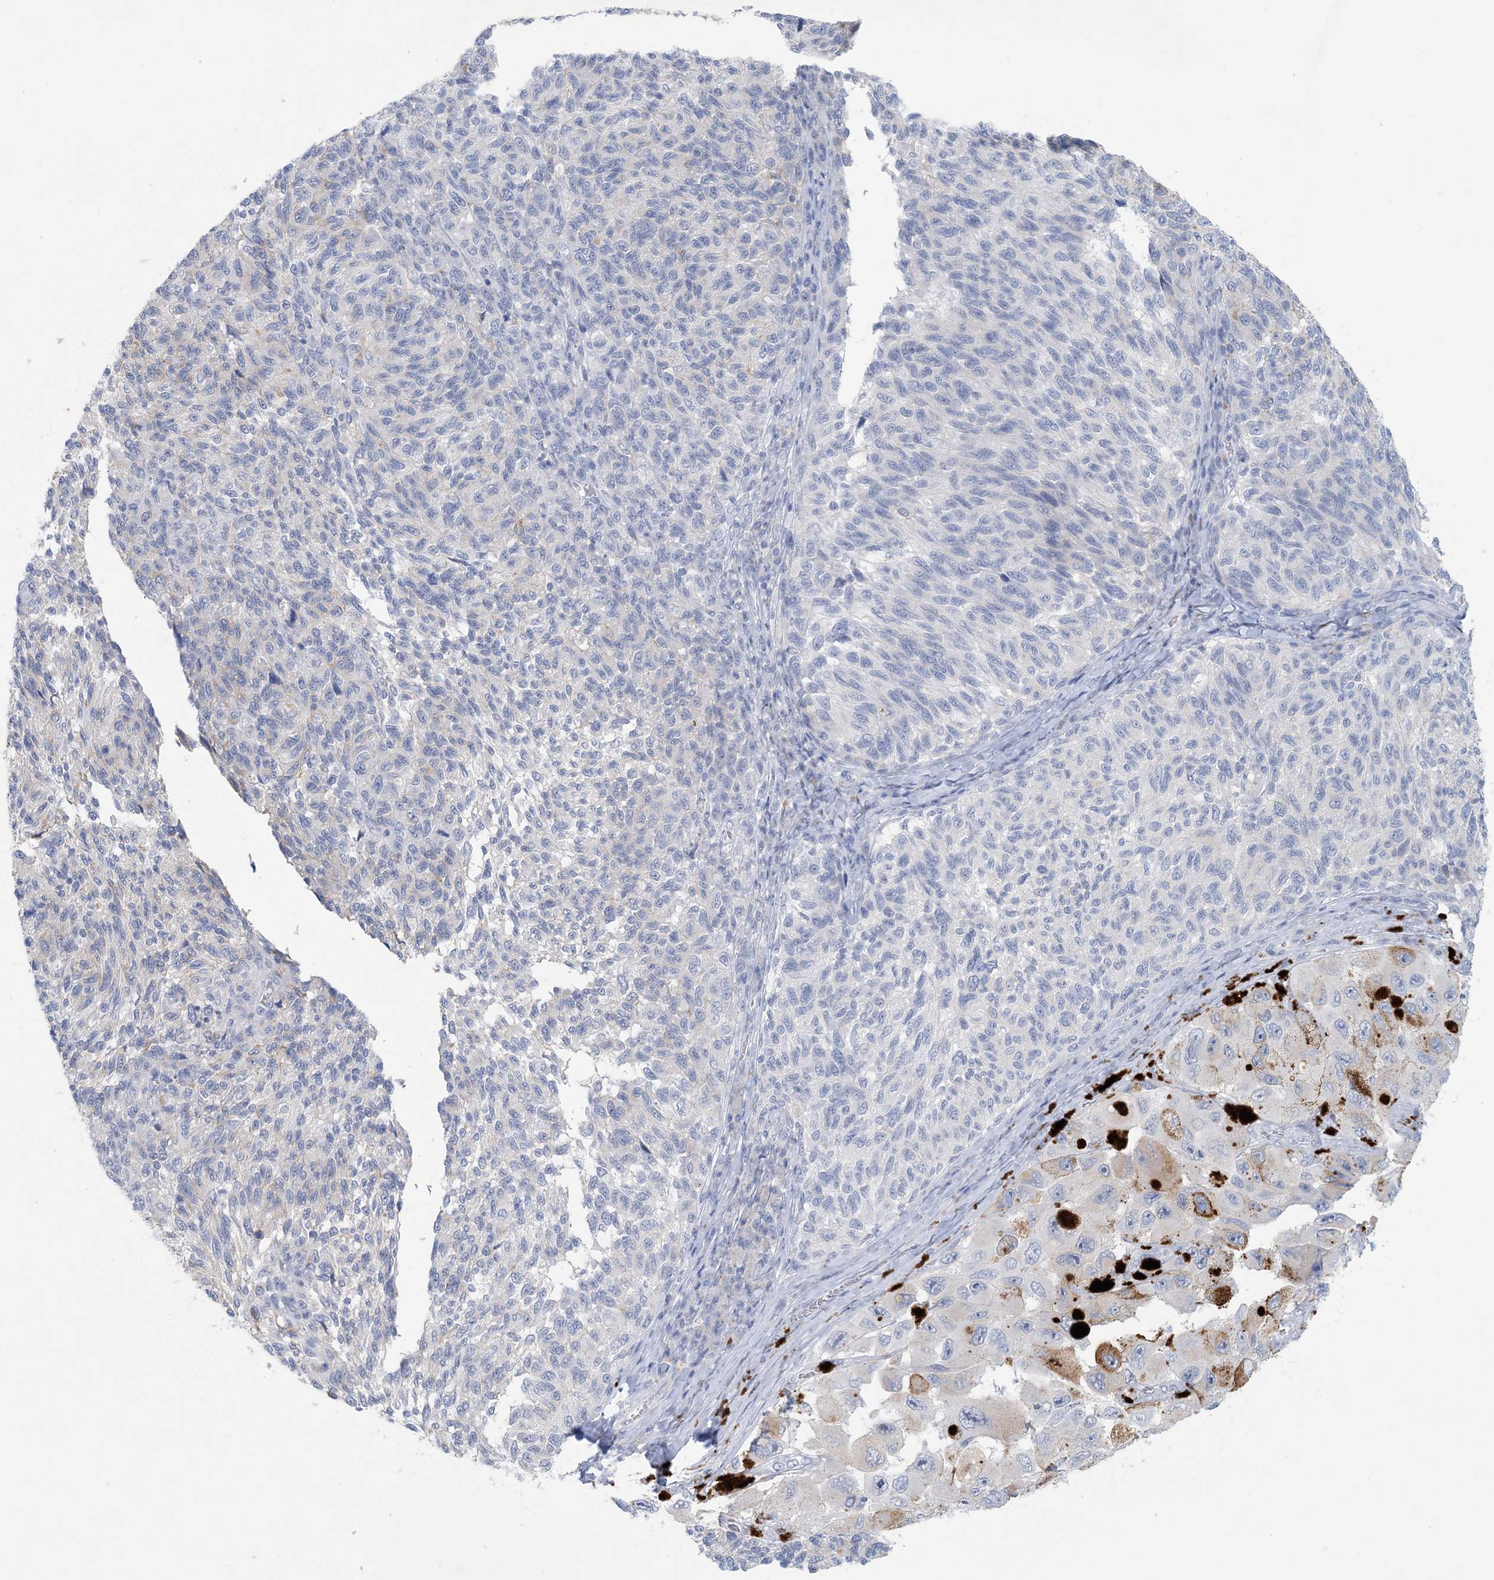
{"staining": {"intensity": "negative", "quantity": "none", "location": "none"}, "tissue": "melanoma", "cell_type": "Tumor cells", "image_type": "cancer", "snomed": [{"axis": "morphology", "description": "Malignant melanoma, NOS"}, {"axis": "topography", "description": "Skin"}], "caption": "A histopathology image of melanoma stained for a protein reveals no brown staining in tumor cells.", "gene": "GABRG1", "patient": {"sex": "female", "age": 73}}